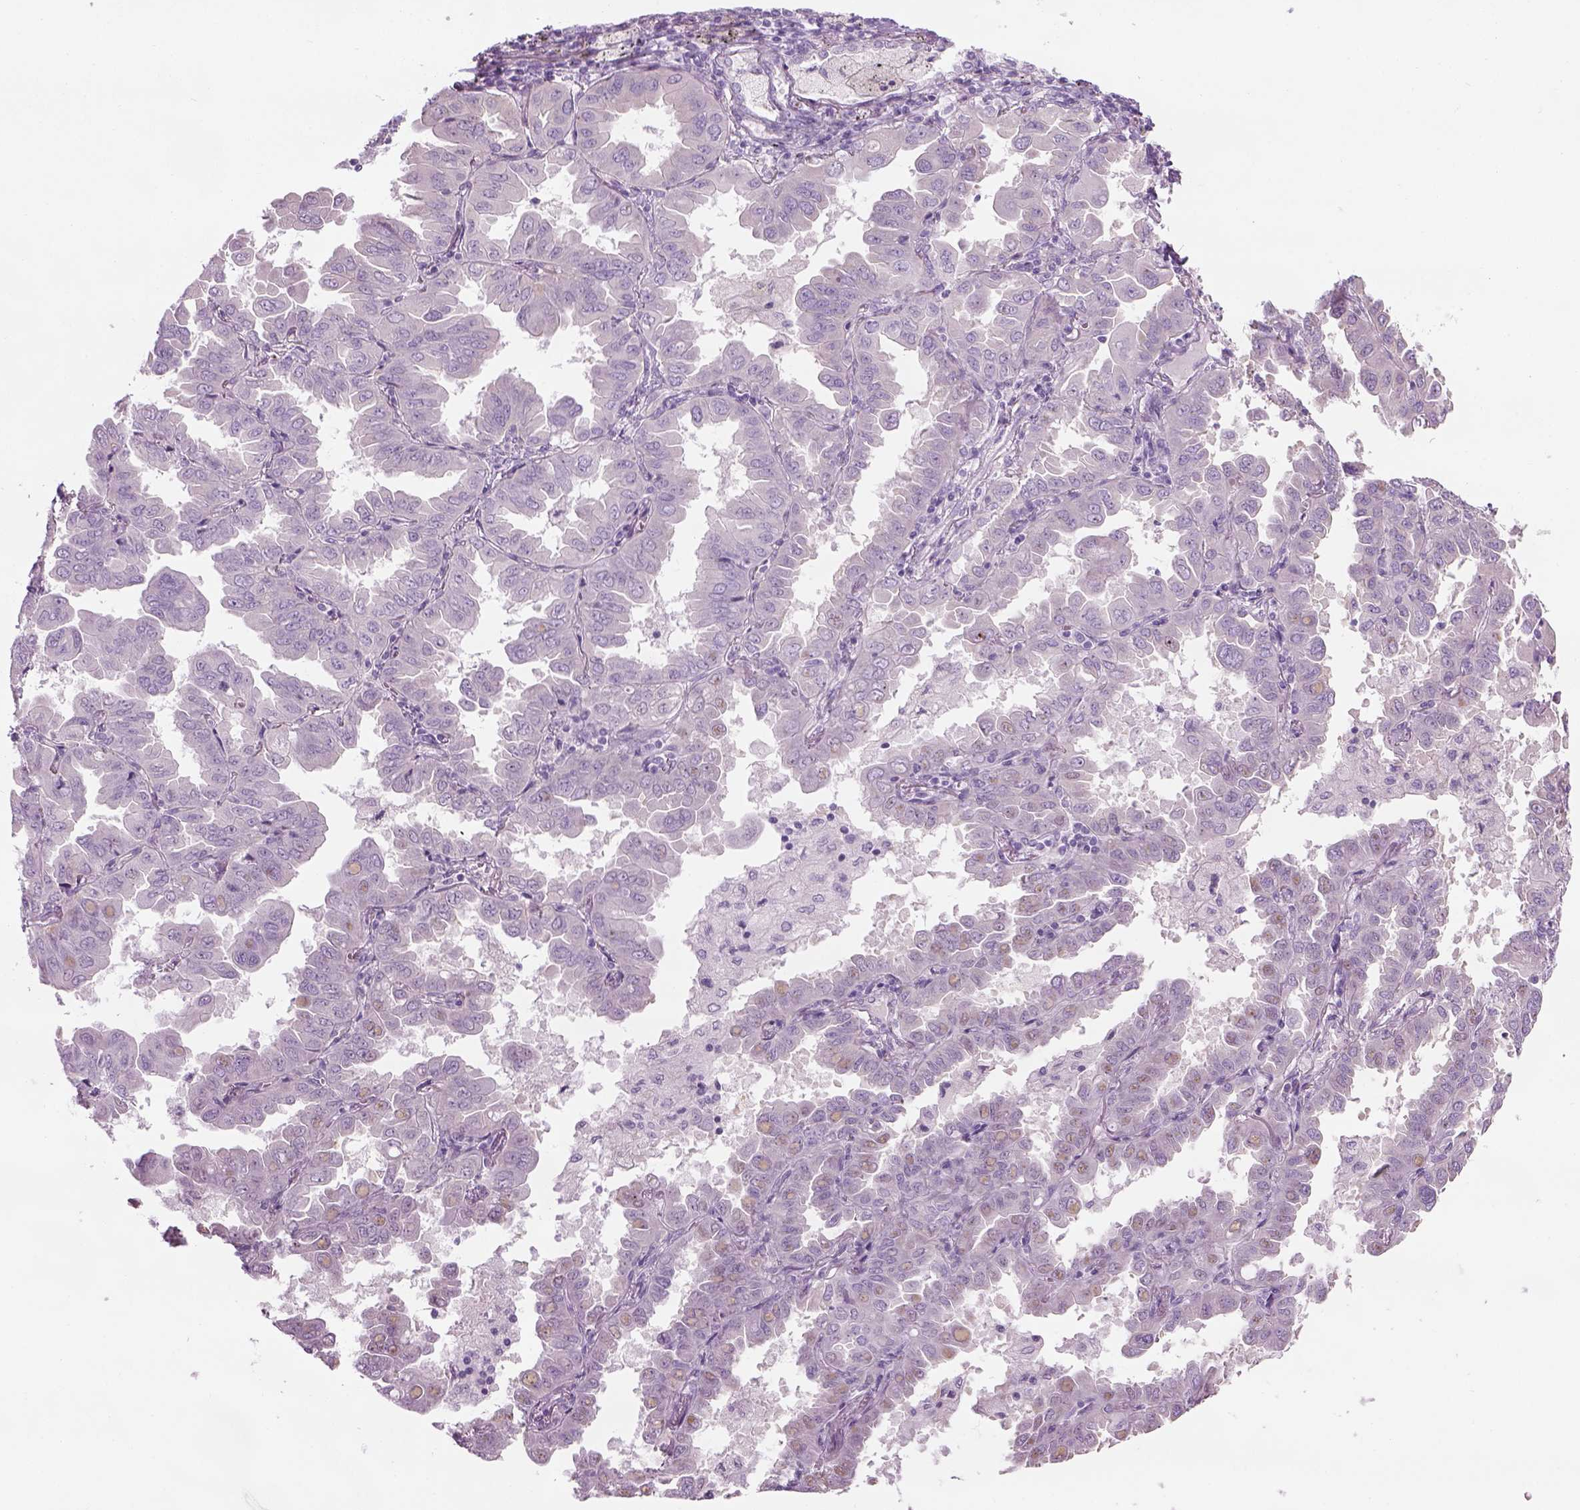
{"staining": {"intensity": "negative", "quantity": "none", "location": "none"}, "tissue": "lung cancer", "cell_type": "Tumor cells", "image_type": "cancer", "snomed": [{"axis": "morphology", "description": "Adenocarcinoma, NOS"}, {"axis": "topography", "description": "Lung"}], "caption": "IHC micrograph of adenocarcinoma (lung) stained for a protein (brown), which demonstrates no staining in tumor cells.", "gene": "CIBAR2", "patient": {"sex": "male", "age": 64}}